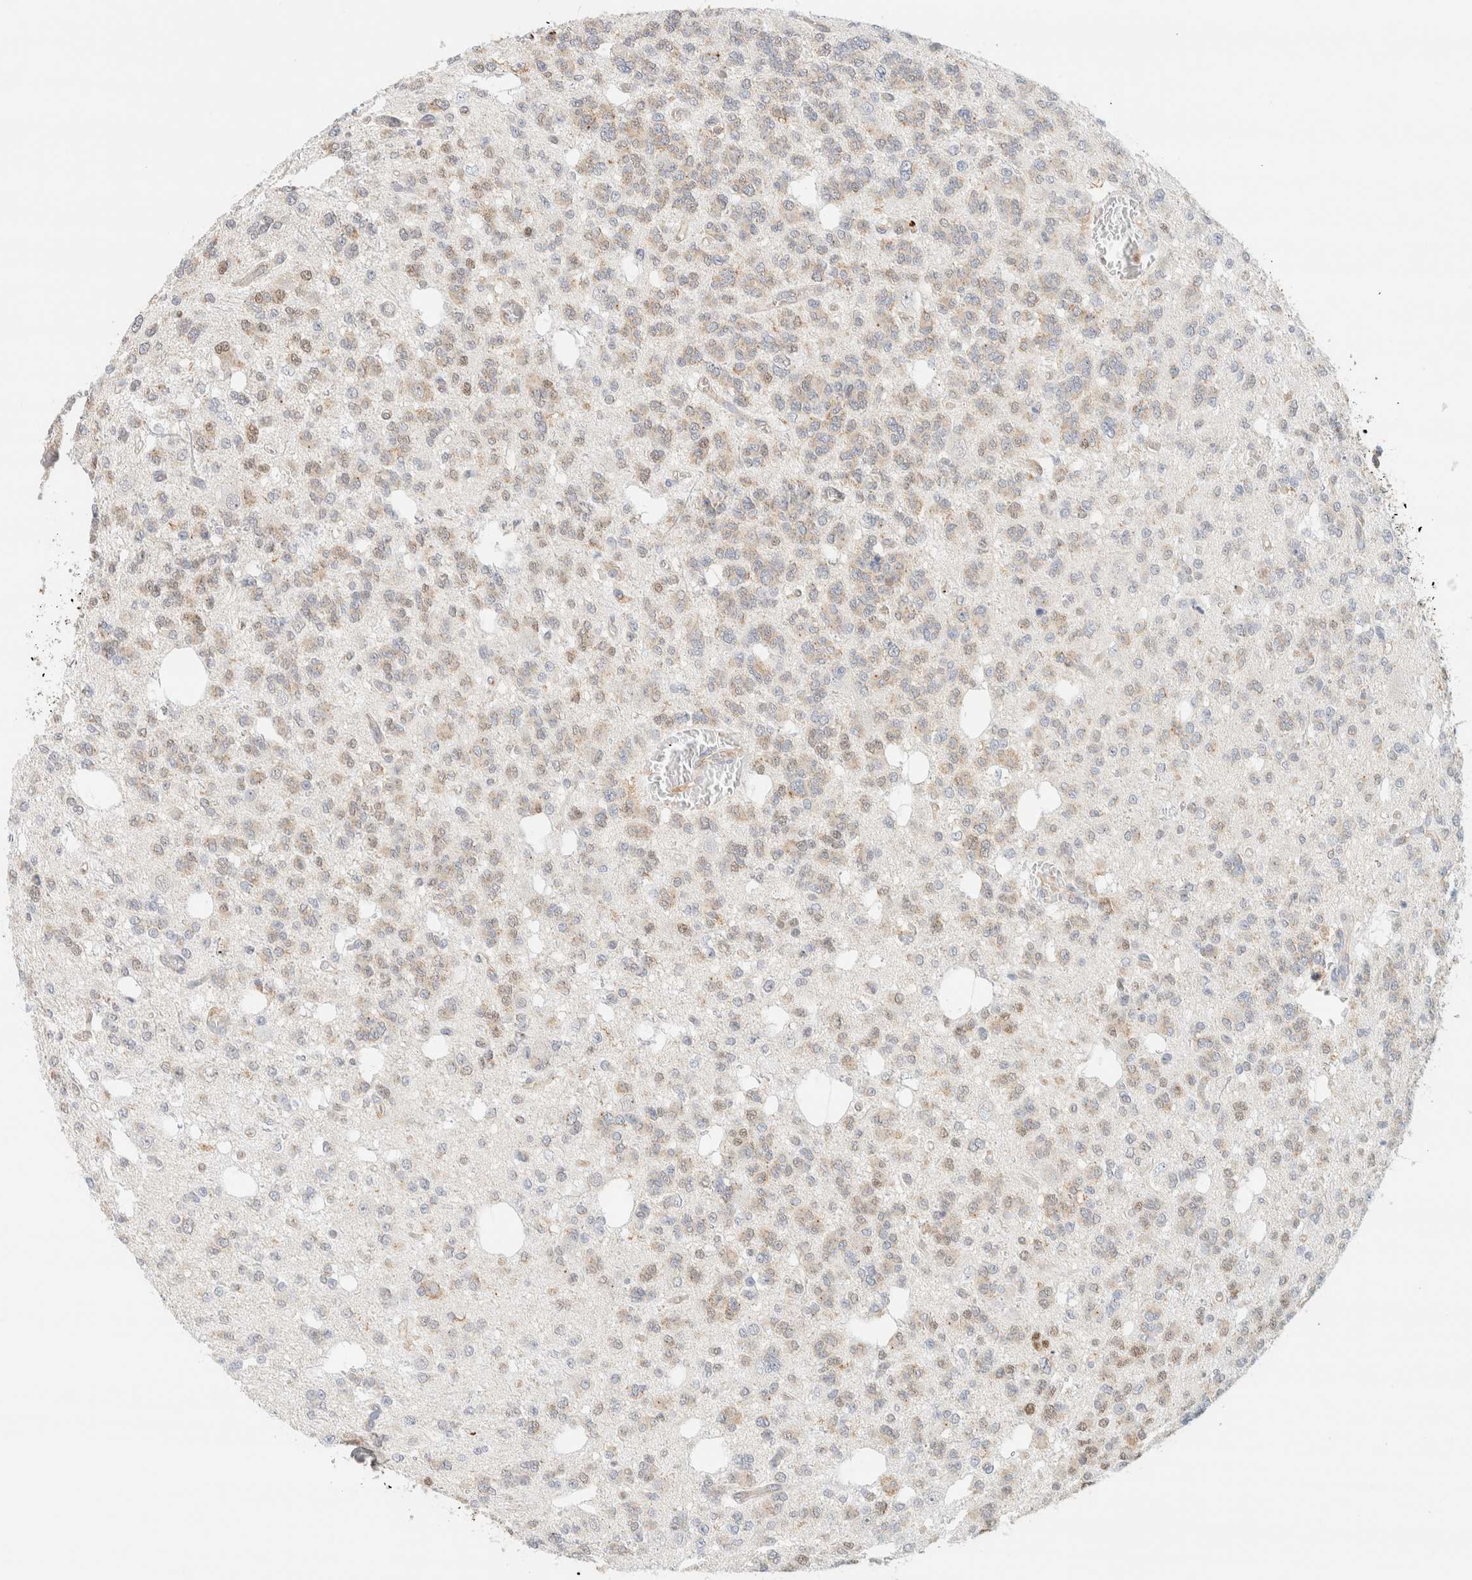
{"staining": {"intensity": "weak", "quantity": ">75%", "location": "cytoplasmic/membranous"}, "tissue": "glioma", "cell_type": "Tumor cells", "image_type": "cancer", "snomed": [{"axis": "morphology", "description": "Glioma, malignant, Low grade"}, {"axis": "topography", "description": "Brain"}], "caption": "Tumor cells display low levels of weak cytoplasmic/membranous staining in approximately >75% of cells in malignant low-grade glioma.", "gene": "TBC1D8B", "patient": {"sex": "male", "age": 38}}